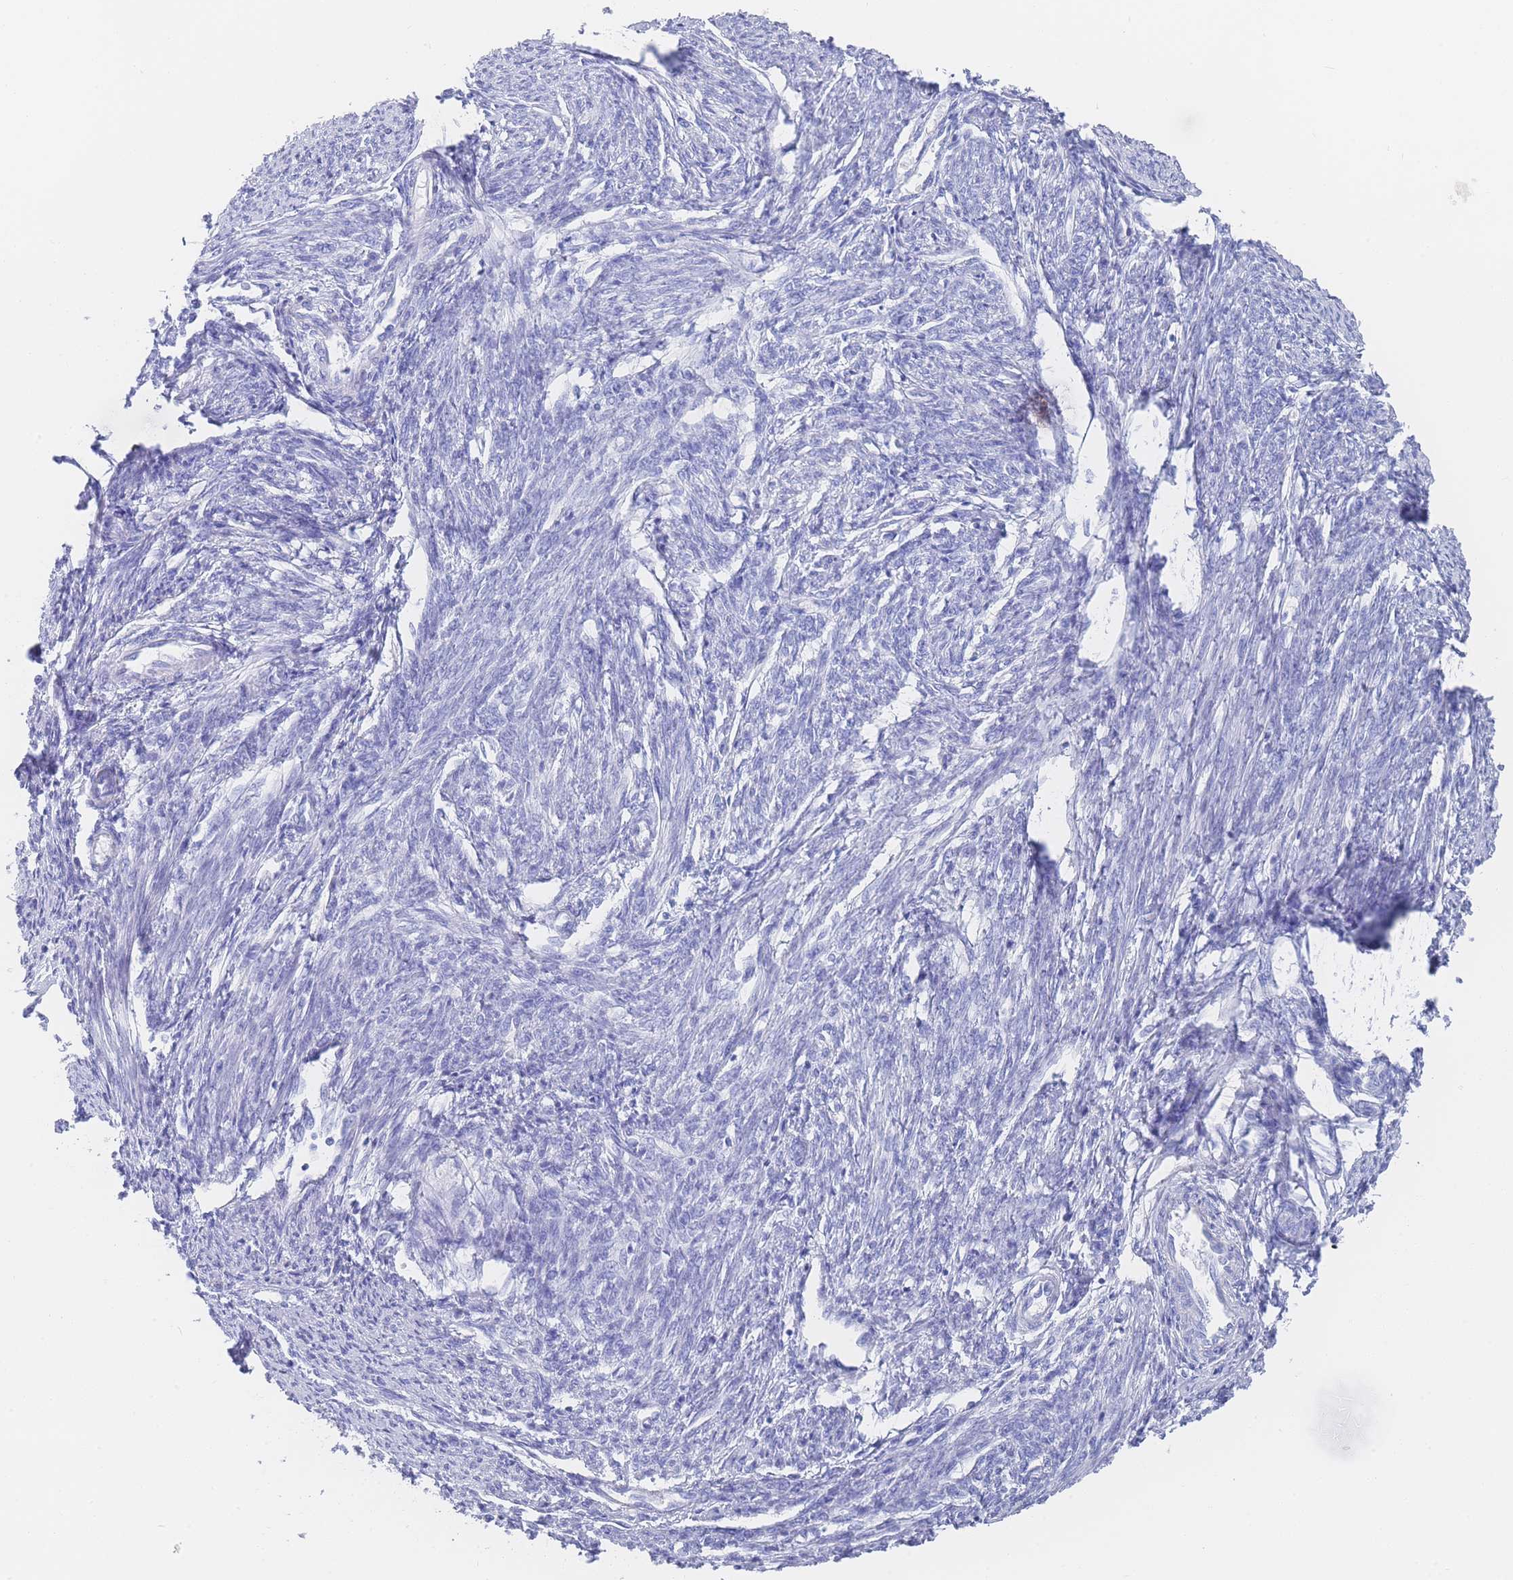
{"staining": {"intensity": "negative", "quantity": "none", "location": "none"}, "tissue": "smooth muscle", "cell_type": "Smooth muscle cells", "image_type": "normal", "snomed": [{"axis": "morphology", "description": "Normal tissue, NOS"}, {"axis": "topography", "description": "Smooth muscle"}, {"axis": "topography", "description": "Uterus"}], "caption": "Immunohistochemistry photomicrograph of normal smooth muscle: smooth muscle stained with DAB (3,3'-diaminobenzidine) reveals no significant protein positivity in smooth muscle cells.", "gene": "LRRC37A2", "patient": {"sex": "female", "age": 59}}